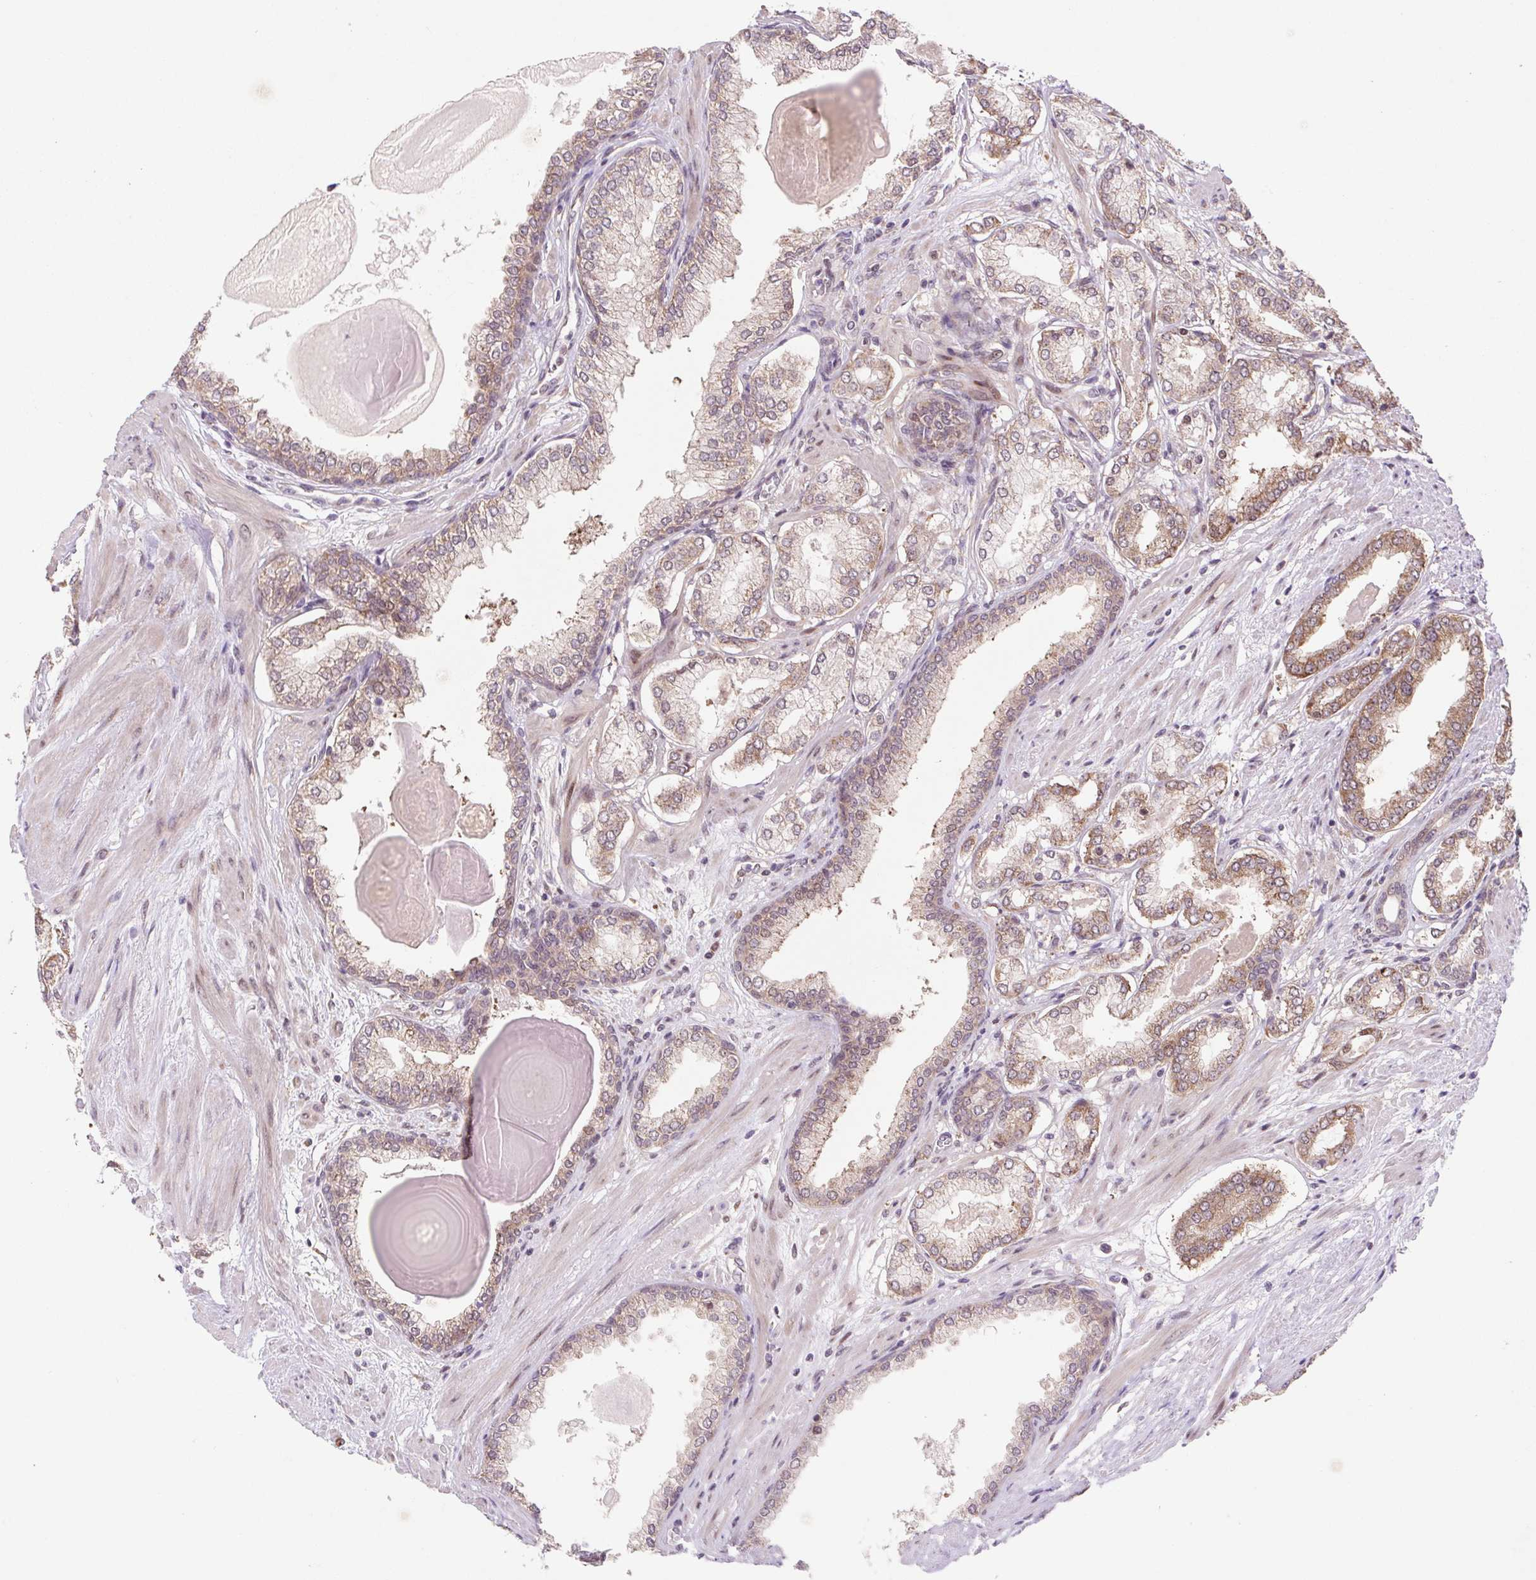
{"staining": {"intensity": "moderate", "quantity": "<25%", "location": "cytoplasmic/membranous"}, "tissue": "prostate cancer", "cell_type": "Tumor cells", "image_type": "cancer", "snomed": [{"axis": "morphology", "description": "Adenocarcinoma, Low grade"}, {"axis": "topography", "description": "Prostate"}], "caption": "Protein staining of prostate low-grade adenocarcinoma tissue reveals moderate cytoplasmic/membranous expression in about <25% of tumor cells.", "gene": "HFE", "patient": {"sex": "male", "age": 64}}